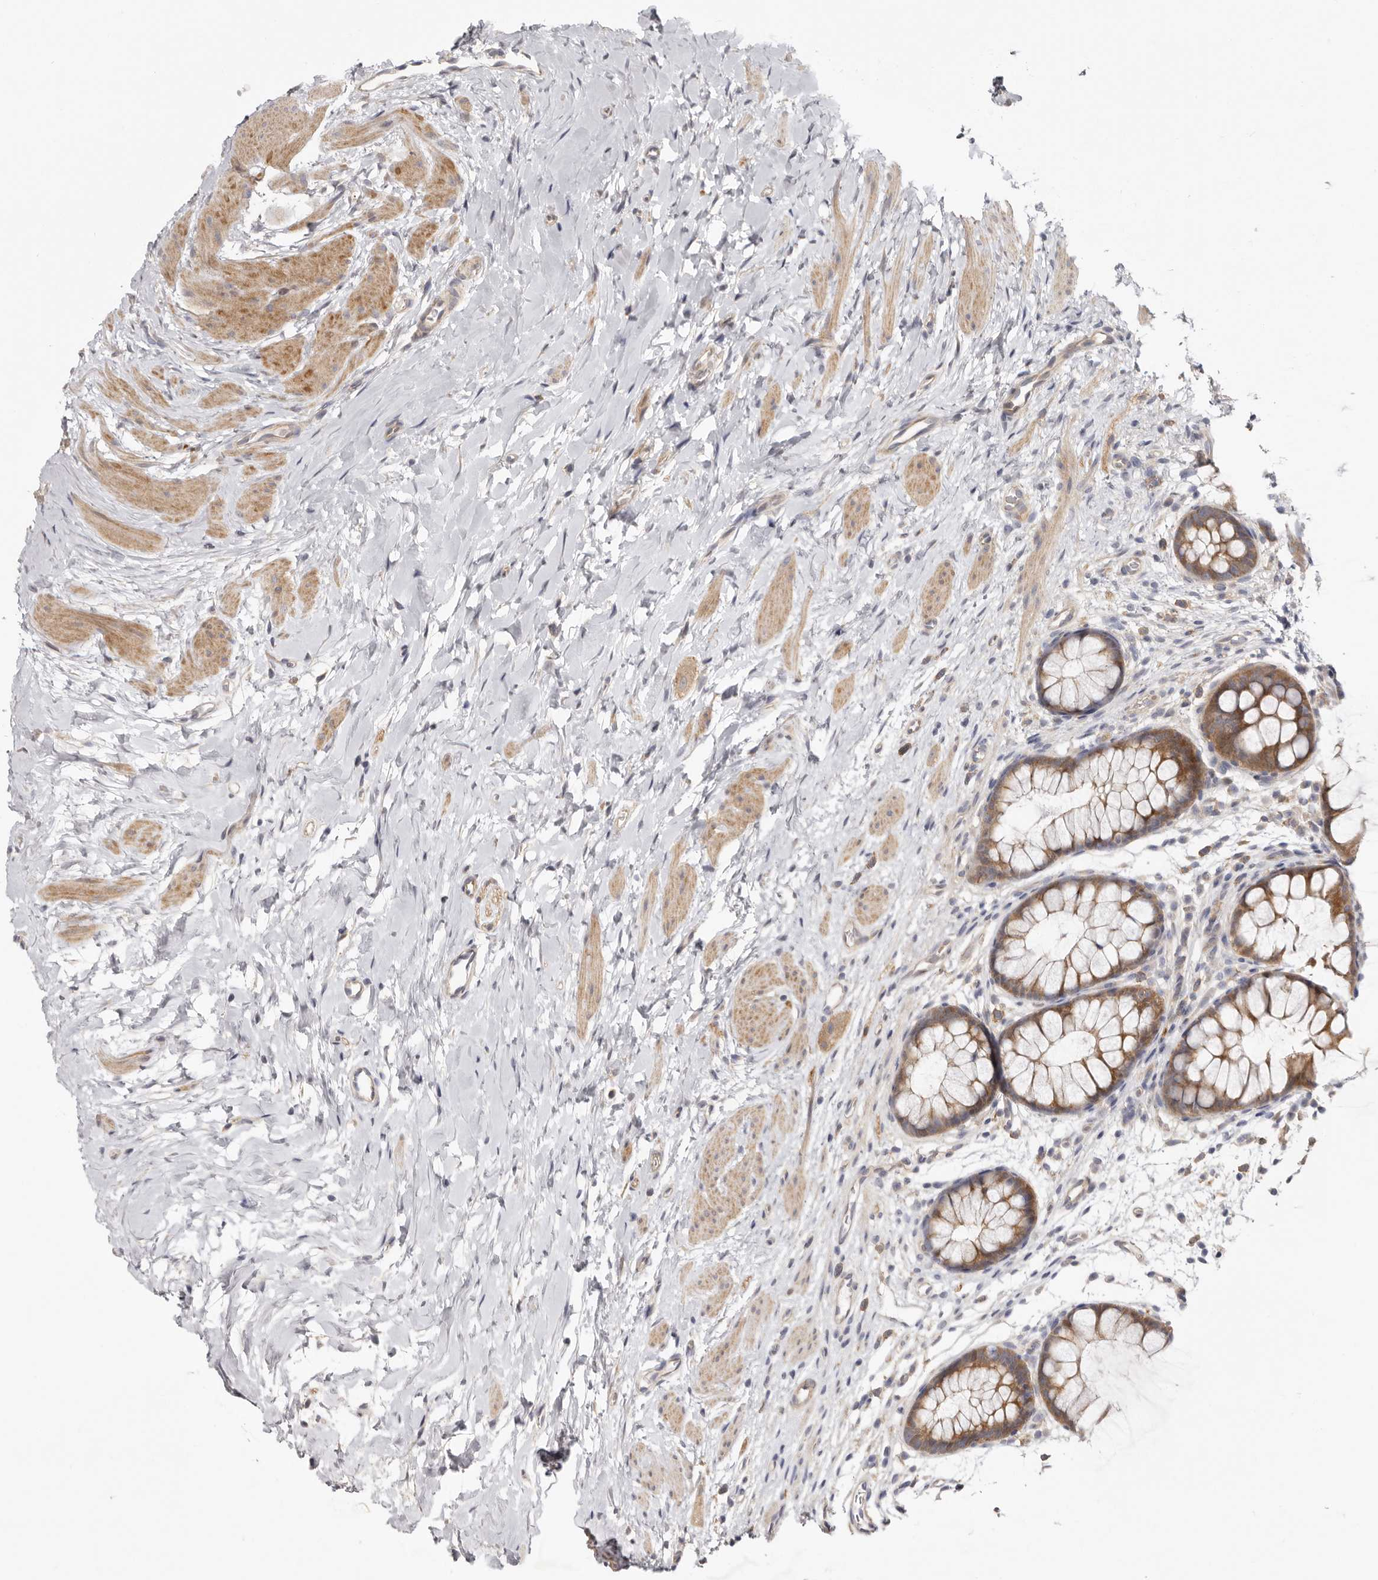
{"staining": {"intensity": "weak", "quantity": "25%-75%", "location": "cytoplasmic/membranous"}, "tissue": "colon", "cell_type": "Endothelial cells", "image_type": "normal", "snomed": [{"axis": "morphology", "description": "Normal tissue, NOS"}, {"axis": "topography", "description": "Colon"}], "caption": "Normal colon exhibits weak cytoplasmic/membranous positivity in about 25%-75% of endothelial cells, visualized by immunohistochemistry.", "gene": "MSRB2", "patient": {"sex": "female", "age": 62}}